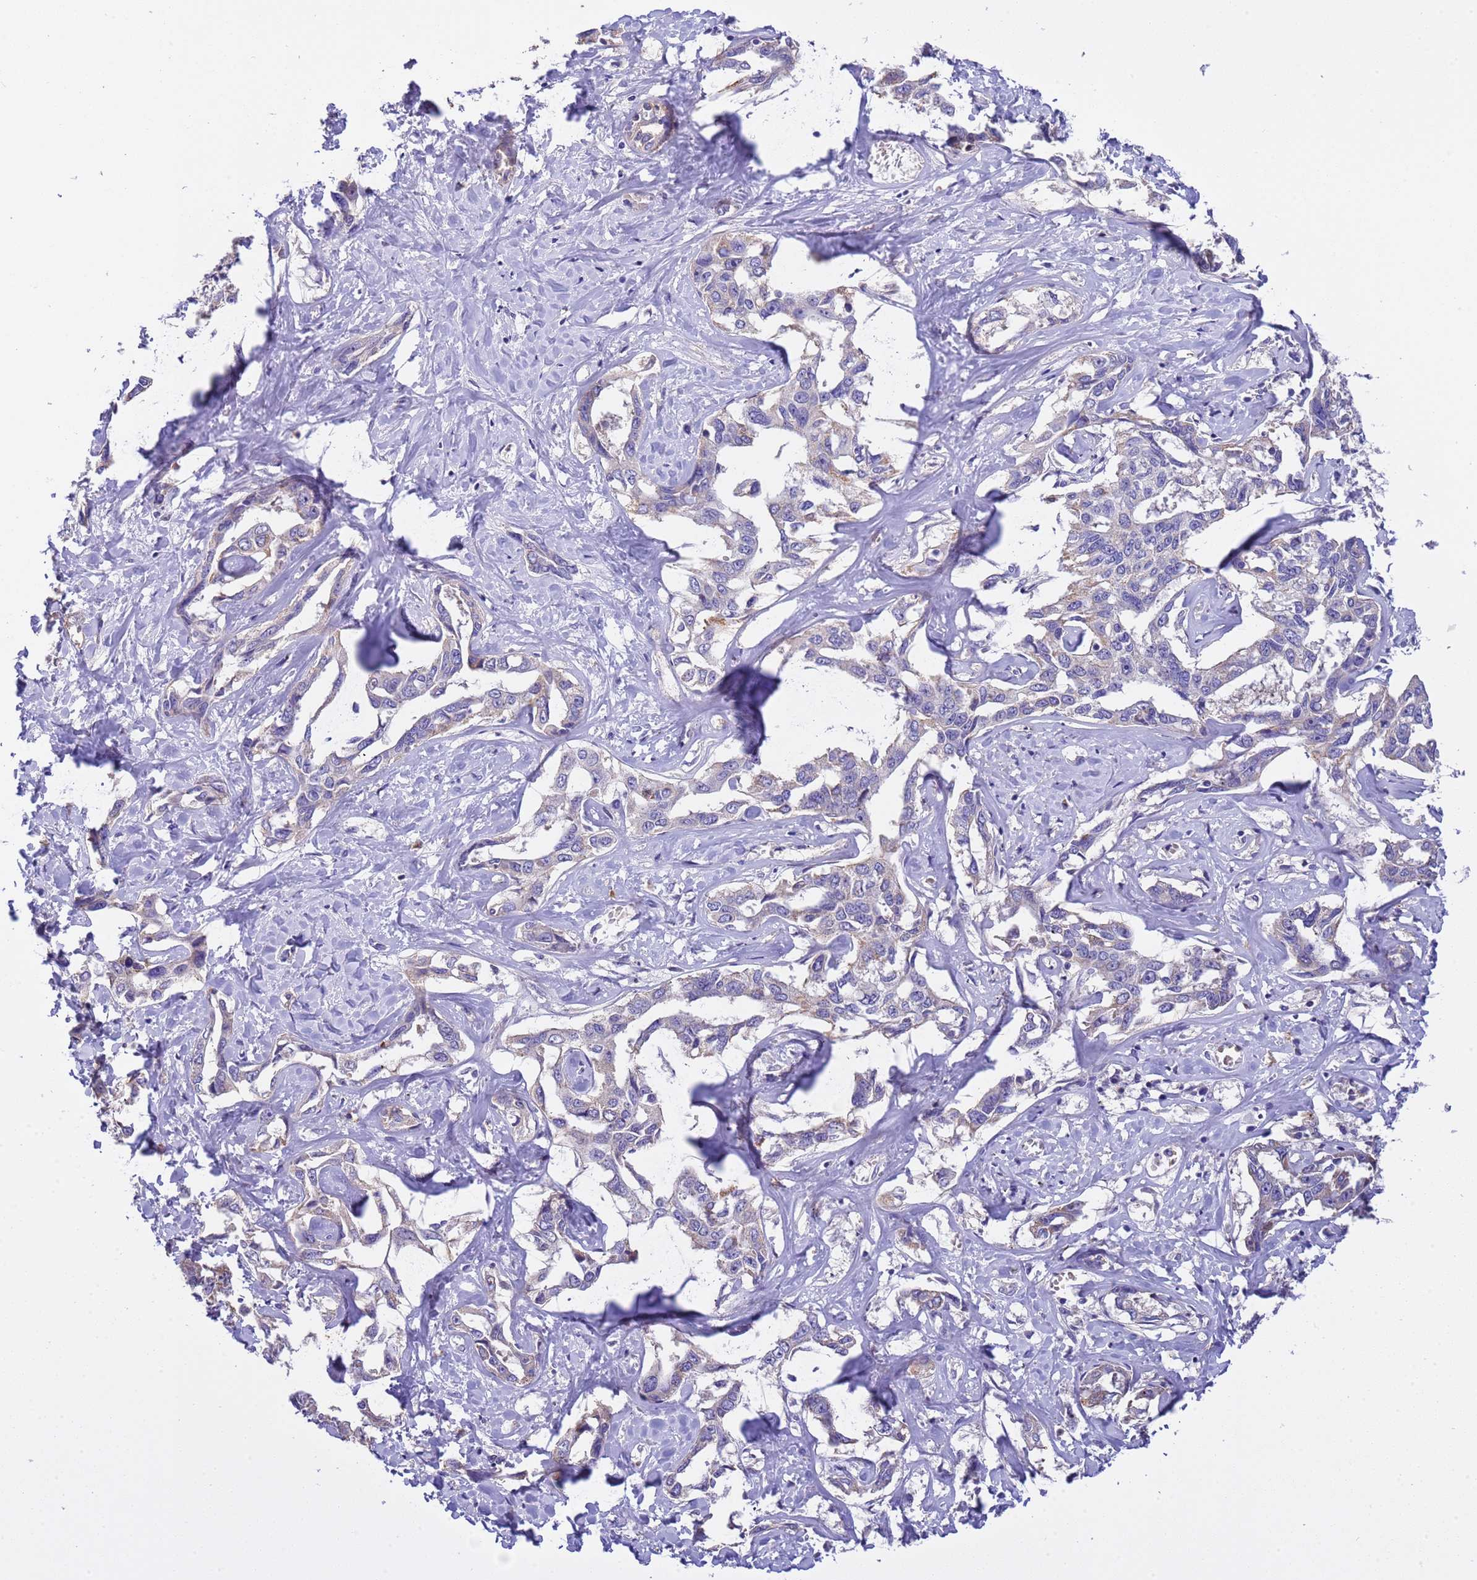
{"staining": {"intensity": "negative", "quantity": "none", "location": "none"}, "tissue": "liver cancer", "cell_type": "Tumor cells", "image_type": "cancer", "snomed": [{"axis": "morphology", "description": "Cholangiocarcinoma"}, {"axis": "topography", "description": "Liver"}], "caption": "Tumor cells are negative for brown protein staining in liver cancer.", "gene": "SLC24A3", "patient": {"sex": "male", "age": 59}}